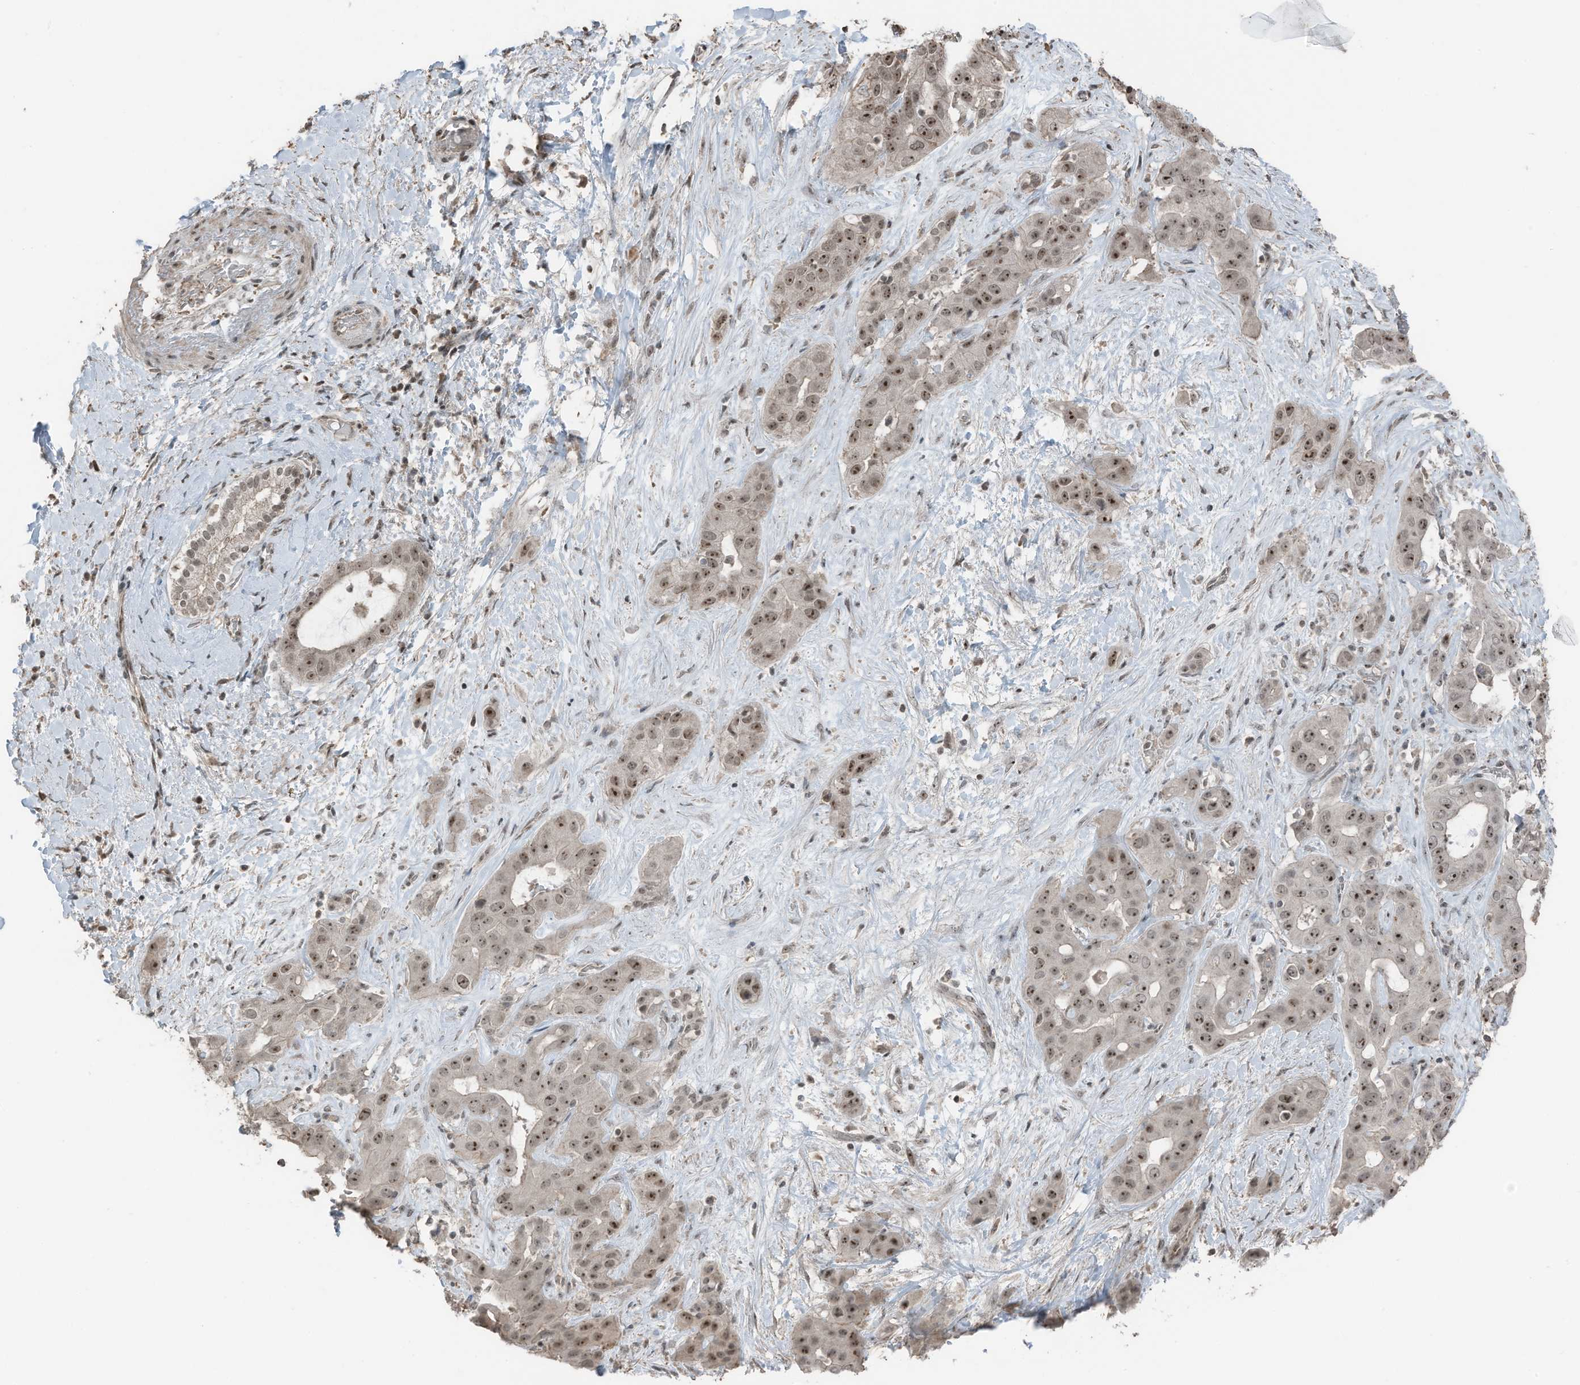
{"staining": {"intensity": "strong", "quantity": ">75%", "location": "cytoplasmic/membranous,nuclear"}, "tissue": "liver cancer", "cell_type": "Tumor cells", "image_type": "cancer", "snomed": [{"axis": "morphology", "description": "Cholangiocarcinoma"}, {"axis": "topography", "description": "Liver"}], "caption": "A high amount of strong cytoplasmic/membranous and nuclear positivity is present in about >75% of tumor cells in liver cancer tissue.", "gene": "UTP3", "patient": {"sex": "female", "age": 52}}